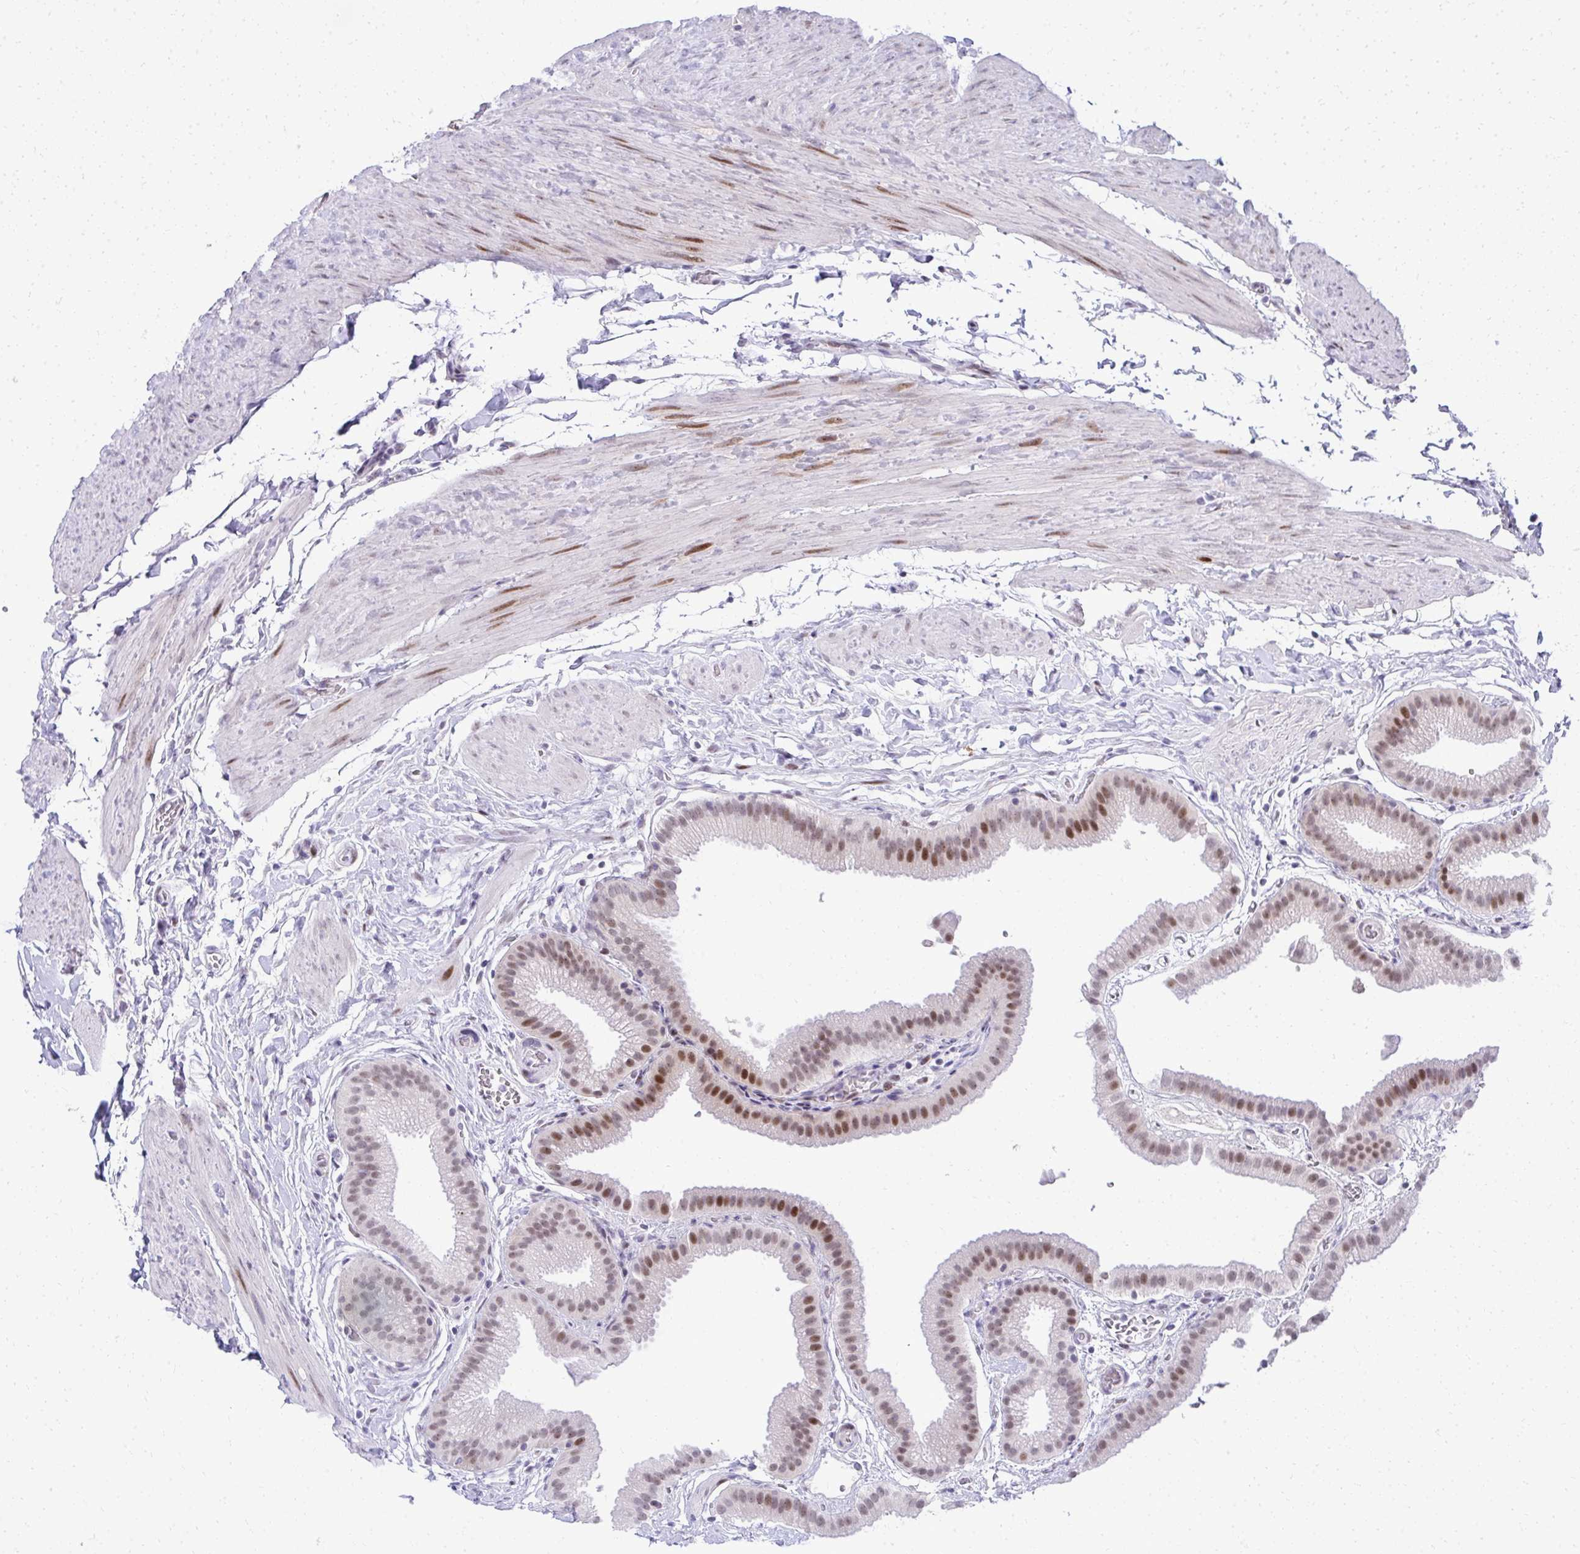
{"staining": {"intensity": "moderate", "quantity": "25%-75%", "location": "nuclear"}, "tissue": "gallbladder", "cell_type": "Glandular cells", "image_type": "normal", "snomed": [{"axis": "morphology", "description": "Normal tissue, NOS"}, {"axis": "topography", "description": "Gallbladder"}], "caption": "Protein analysis of normal gallbladder demonstrates moderate nuclear expression in approximately 25%-75% of glandular cells.", "gene": "GLDN", "patient": {"sex": "female", "age": 63}}